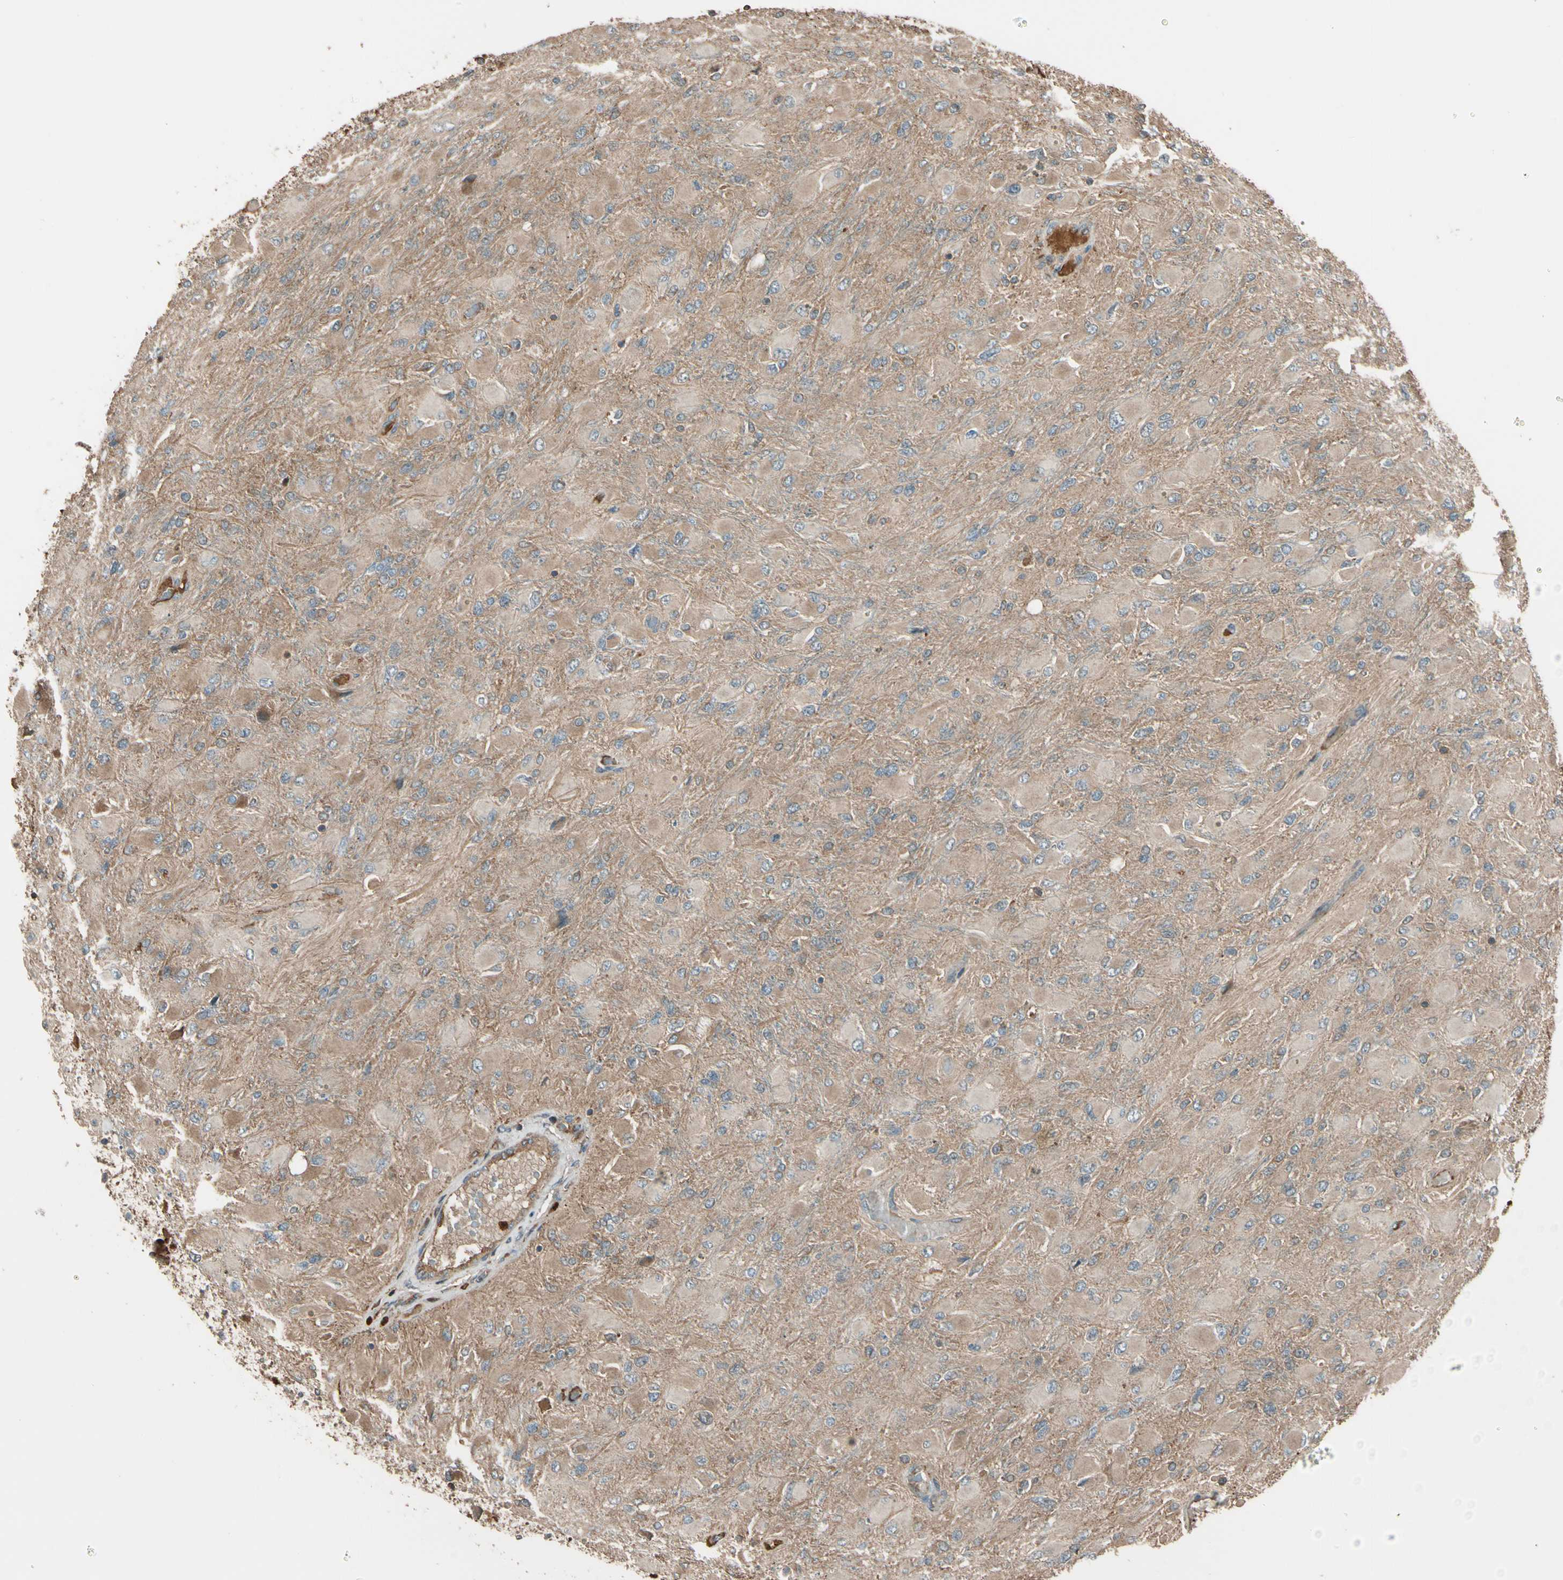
{"staining": {"intensity": "weak", "quantity": "25%-75%", "location": "cytoplasmic/membranous"}, "tissue": "glioma", "cell_type": "Tumor cells", "image_type": "cancer", "snomed": [{"axis": "morphology", "description": "Glioma, malignant, High grade"}, {"axis": "topography", "description": "Cerebral cortex"}], "caption": "Brown immunohistochemical staining in human malignant glioma (high-grade) demonstrates weak cytoplasmic/membranous expression in approximately 25%-75% of tumor cells.", "gene": "STX11", "patient": {"sex": "female", "age": 36}}